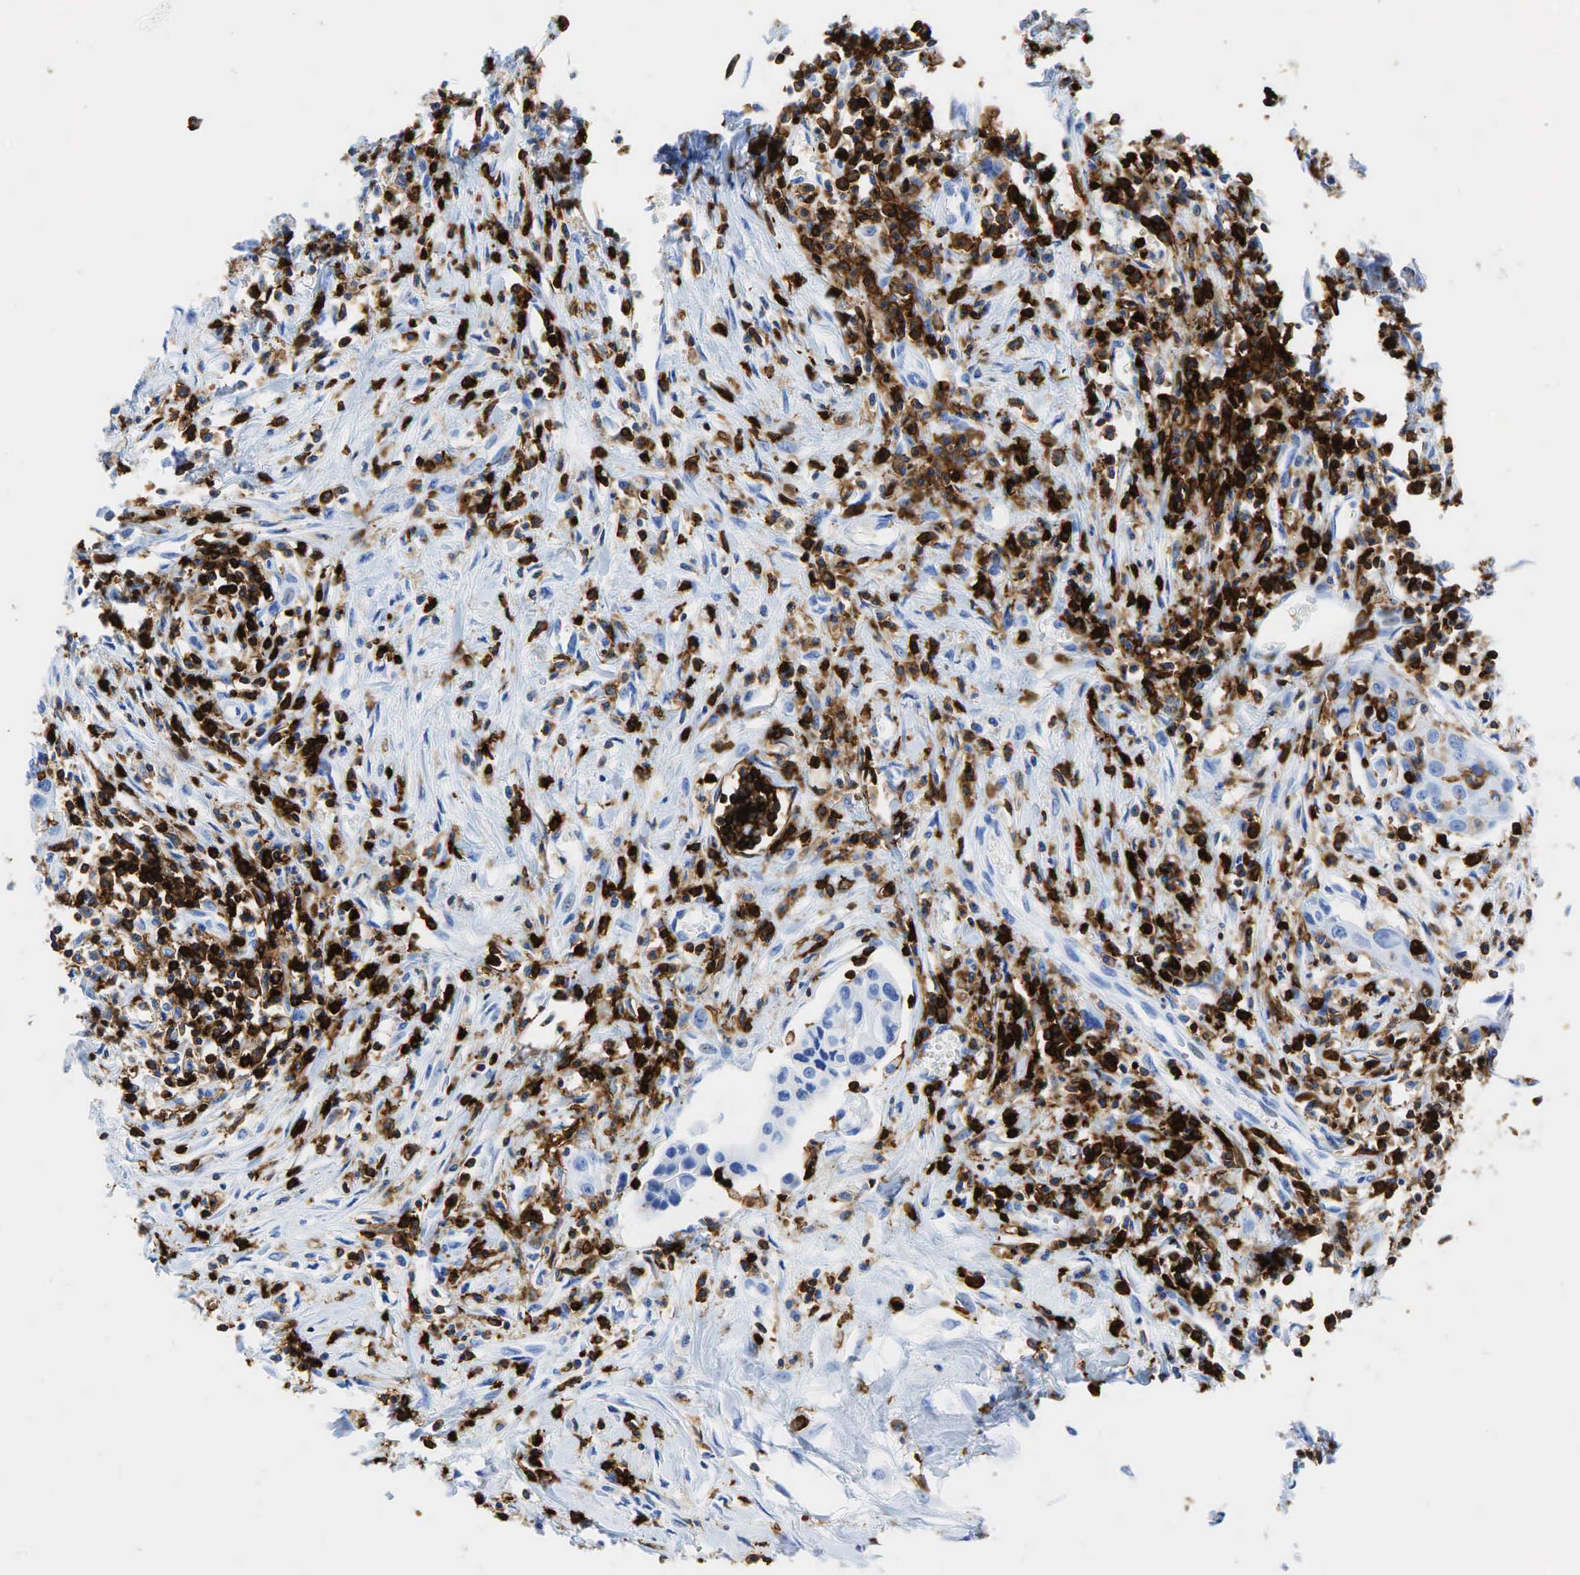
{"staining": {"intensity": "negative", "quantity": "none", "location": "none"}, "tissue": "urothelial cancer", "cell_type": "Tumor cells", "image_type": "cancer", "snomed": [{"axis": "morphology", "description": "Urothelial carcinoma, High grade"}, {"axis": "topography", "description": "Urinary bladder"}], "caption": "Urothelial cancer was stained to show a protein in brown. There is no significant staining in tumor cells.", "gene": "PTPRC", "patient": {"sex": "male", "age": 66}}